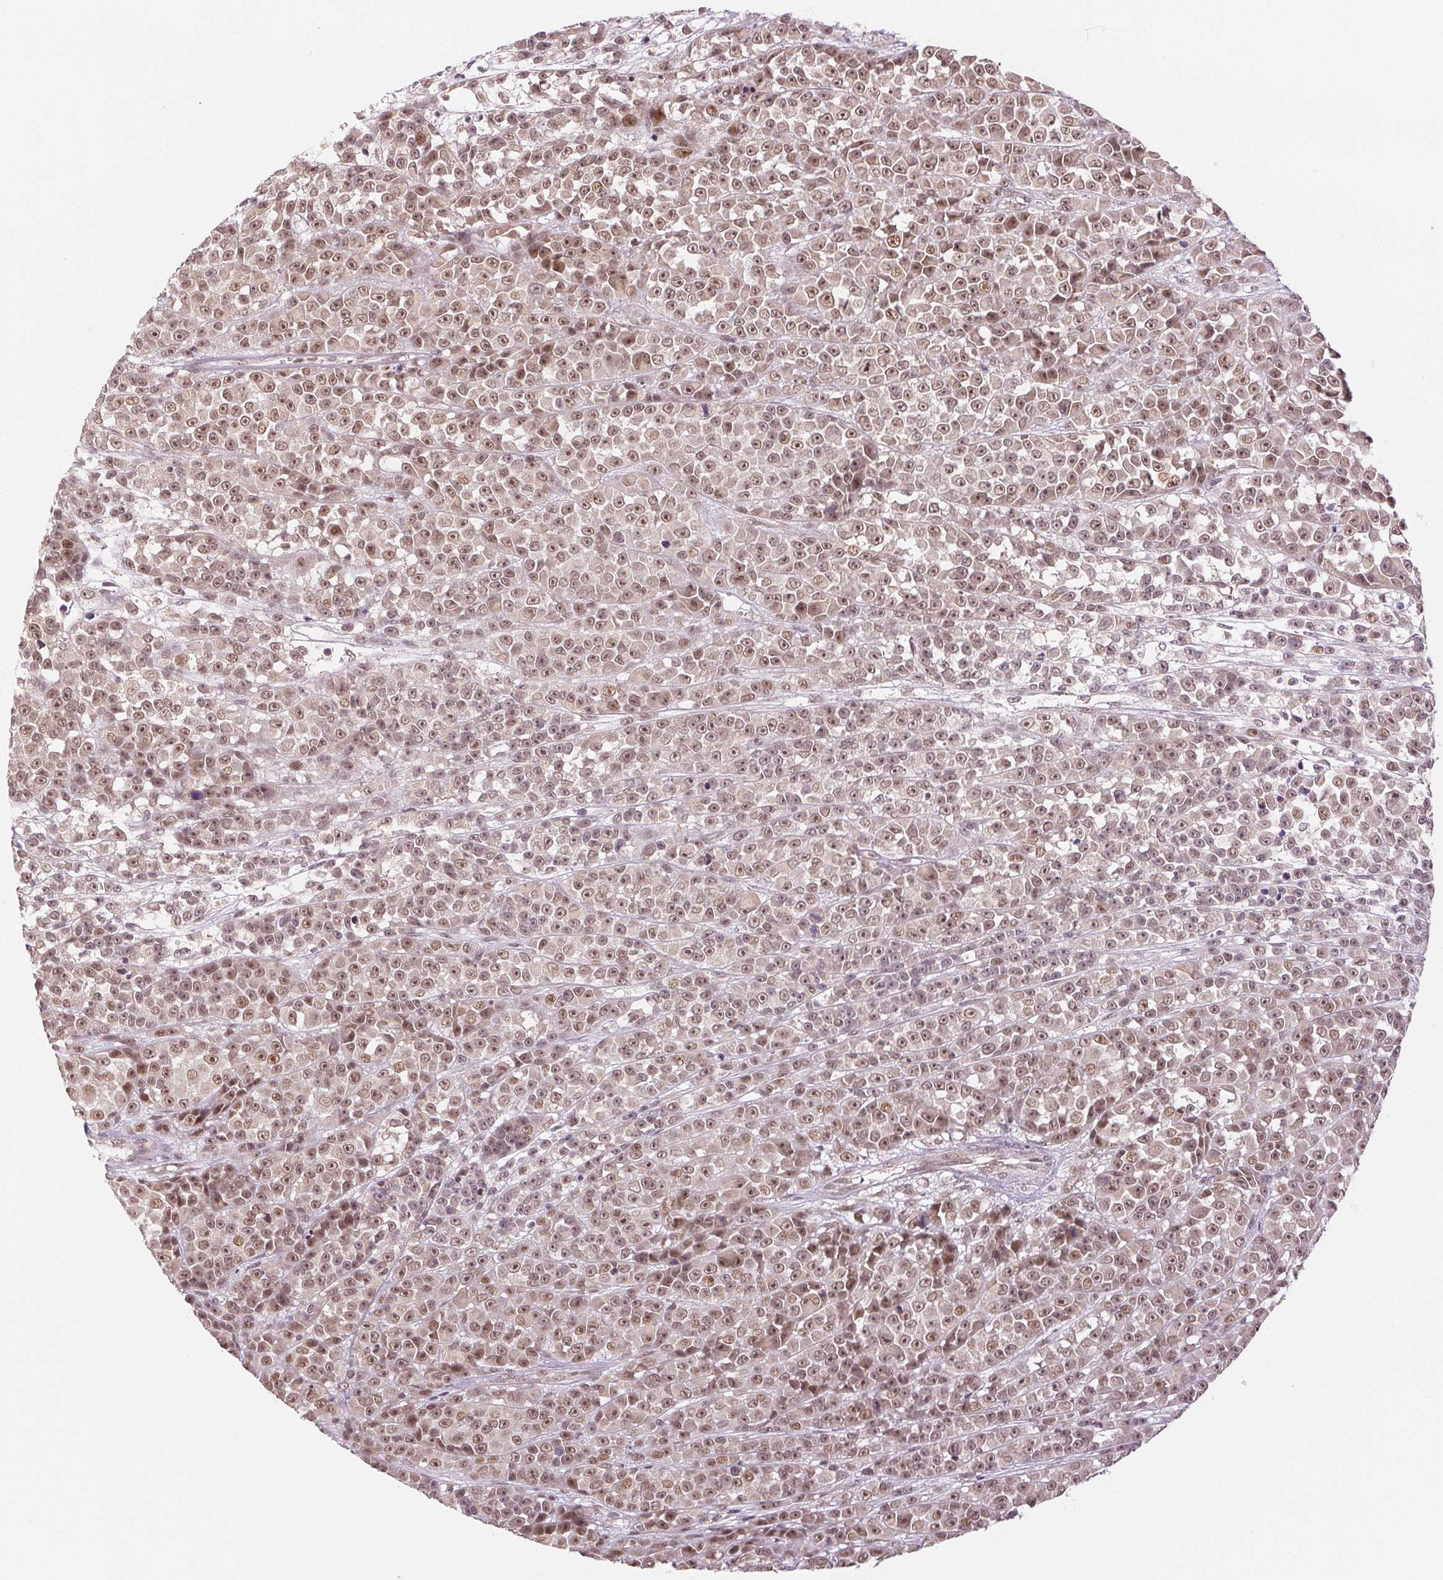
{"staining": {"intensity": "weak", "quantity": ">75%", "location": "nuclear"}, "tissue": "melanoma", "cell_type": "Tumor cells", "image_type": "cancer", "snomed": [{"axis": "morphology", "description": "Malignant melanoma, NOS"}, {"axis": "topography", "description": "Skin"}, {"axis": "topography", "description": "Skin of back"}], "caption": "Malignant melanoma tissue shows weak nuclear positivity in about >75% of tumor cells", "gene": "GRHL3", "patient": {"sex": "male", "age": 91}}